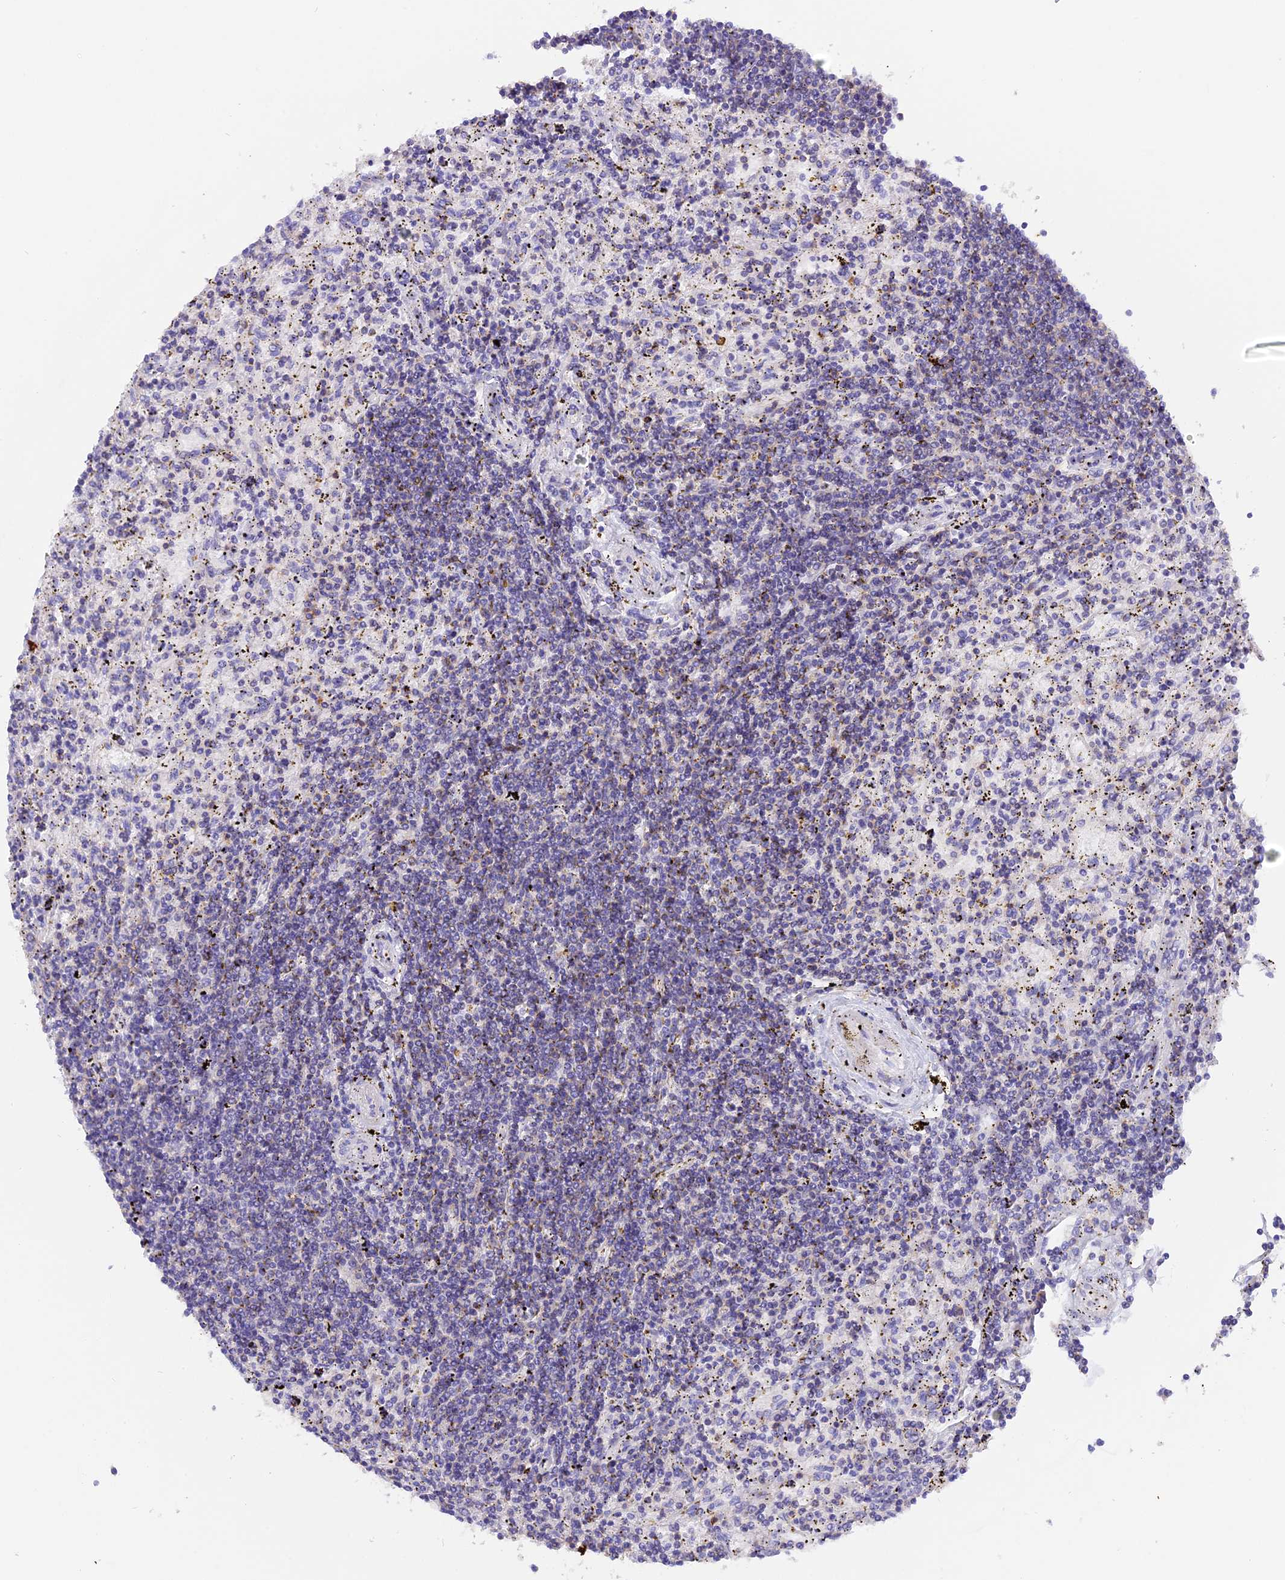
{"staining": {"intensity": "negative", "quantity": "none", "location": "none"}, "tissue": "lymphoma", "cell_type": "Tumor cells", "image_type": "cancer", "snomed": [{"axis": "morphology", "description": "Malignant lymphoma, non-Hodgkin's type, Low grade"}, {"axis": "topography", "description": "Spleen"}], "caption": "High magnification brightfield microscopy of low-grade malignant lymphoma, non-Hodgkin's type stained with DAB (brown) and counterstained with hematoxylin (blue): tumor cells show no significant positivity.", "gene": "FAM193A", "patient": {"sex": "male", "age": 76}}